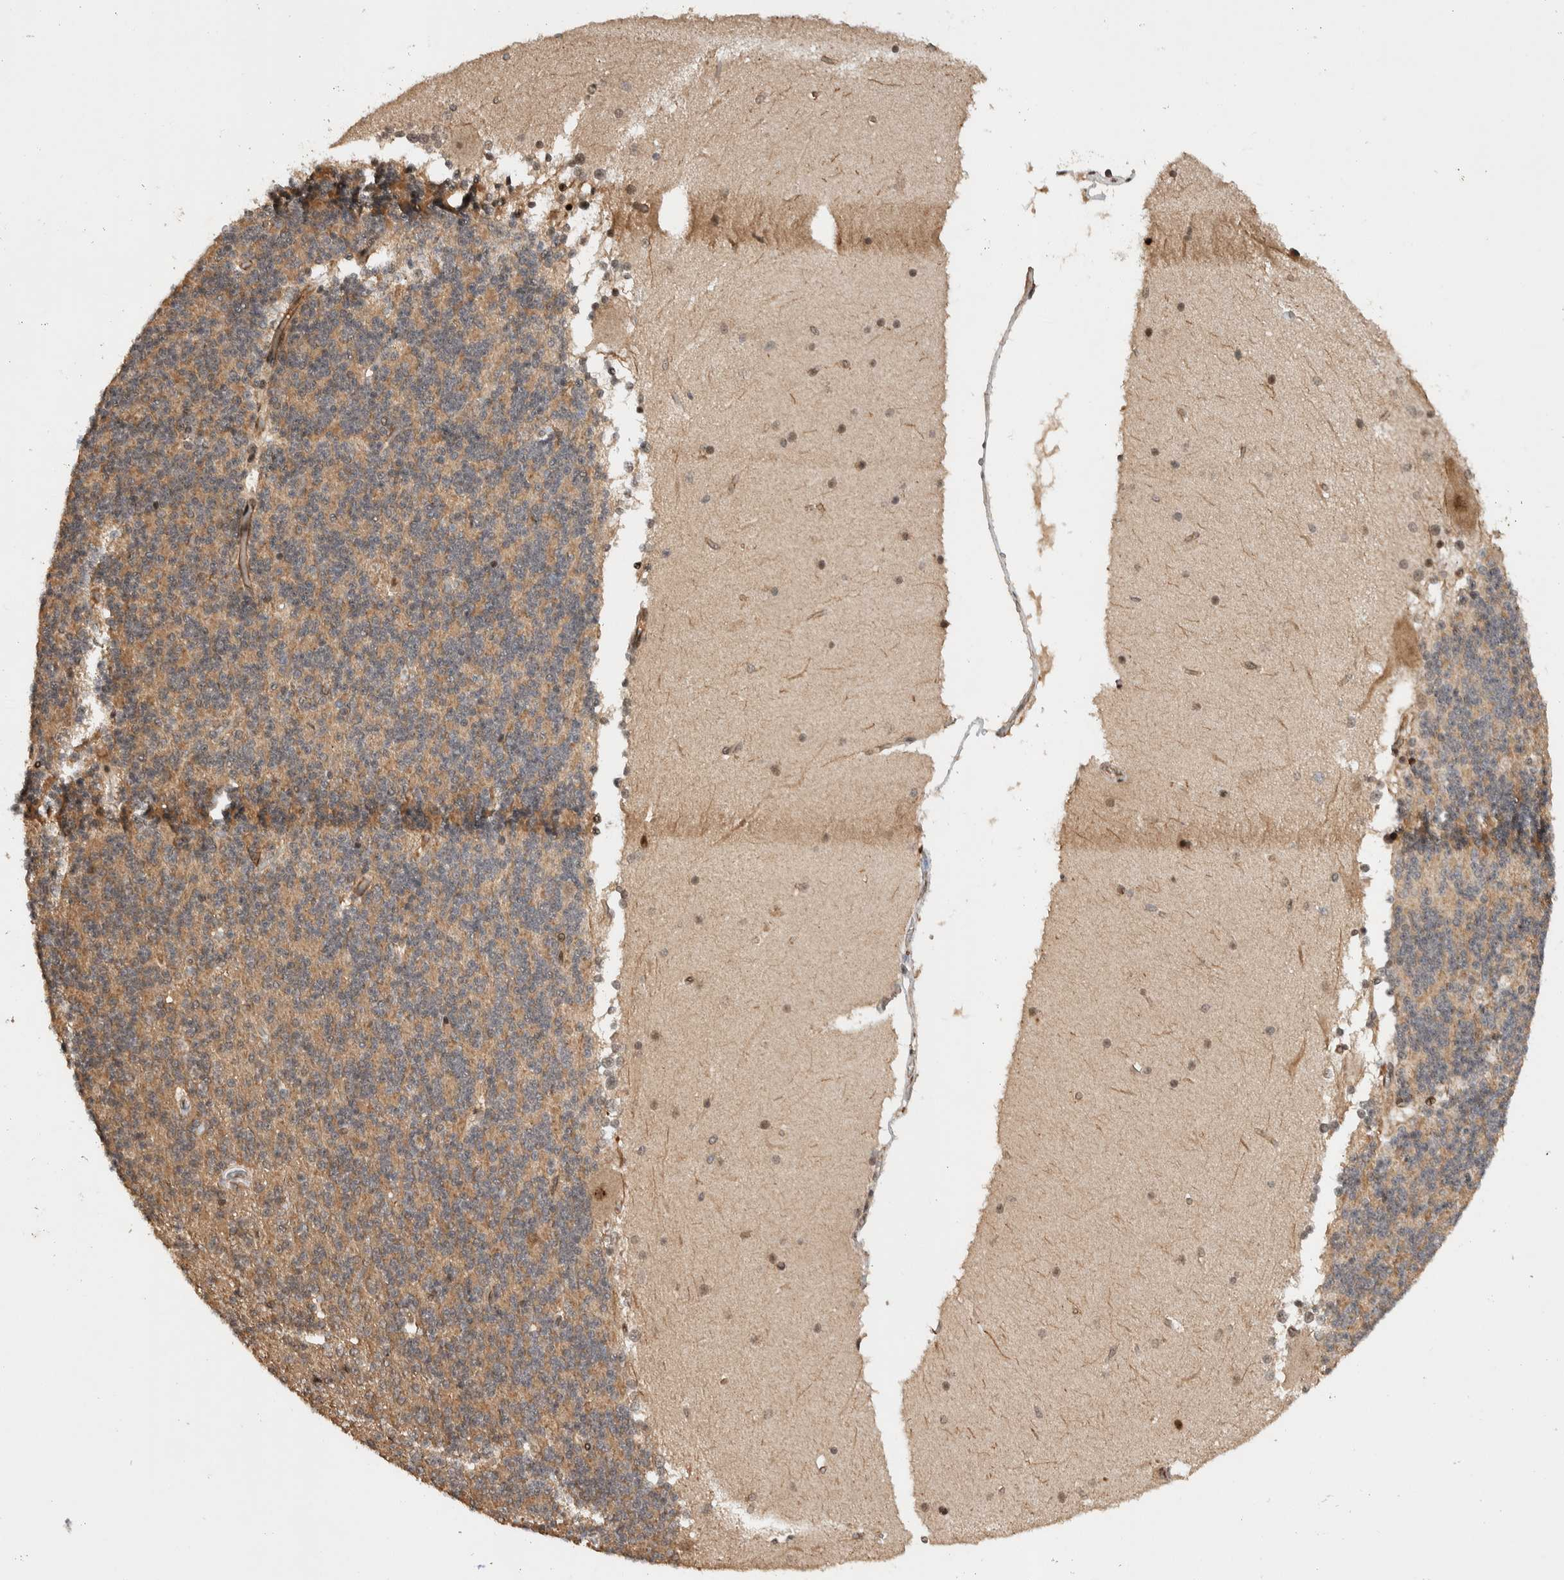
{"staining": {"intensity": "moderate", "quantity": ">75%", "location": "cytoplasmic/membranous"}, "tissue": "cerebellum", "cell_type": "Cells in granular layer", "image_type": "normal", "snomed": [{"axis": "morphology", "description": "Normal tissue, NOS"}, {"axis": "topography", "description": "Cerebellum"}], "caption": "Cerebellum stained for a protein exhibits moderate cytoplasmic/membranous positivity in cells in granular layer. The protein of interest is stained brown, and the nuclei are stained in blue (DAB IHC with brightfield microscopy, high magnification).", "gene": "TOR1B", "patient": {"sex": "female", "age": 19}}